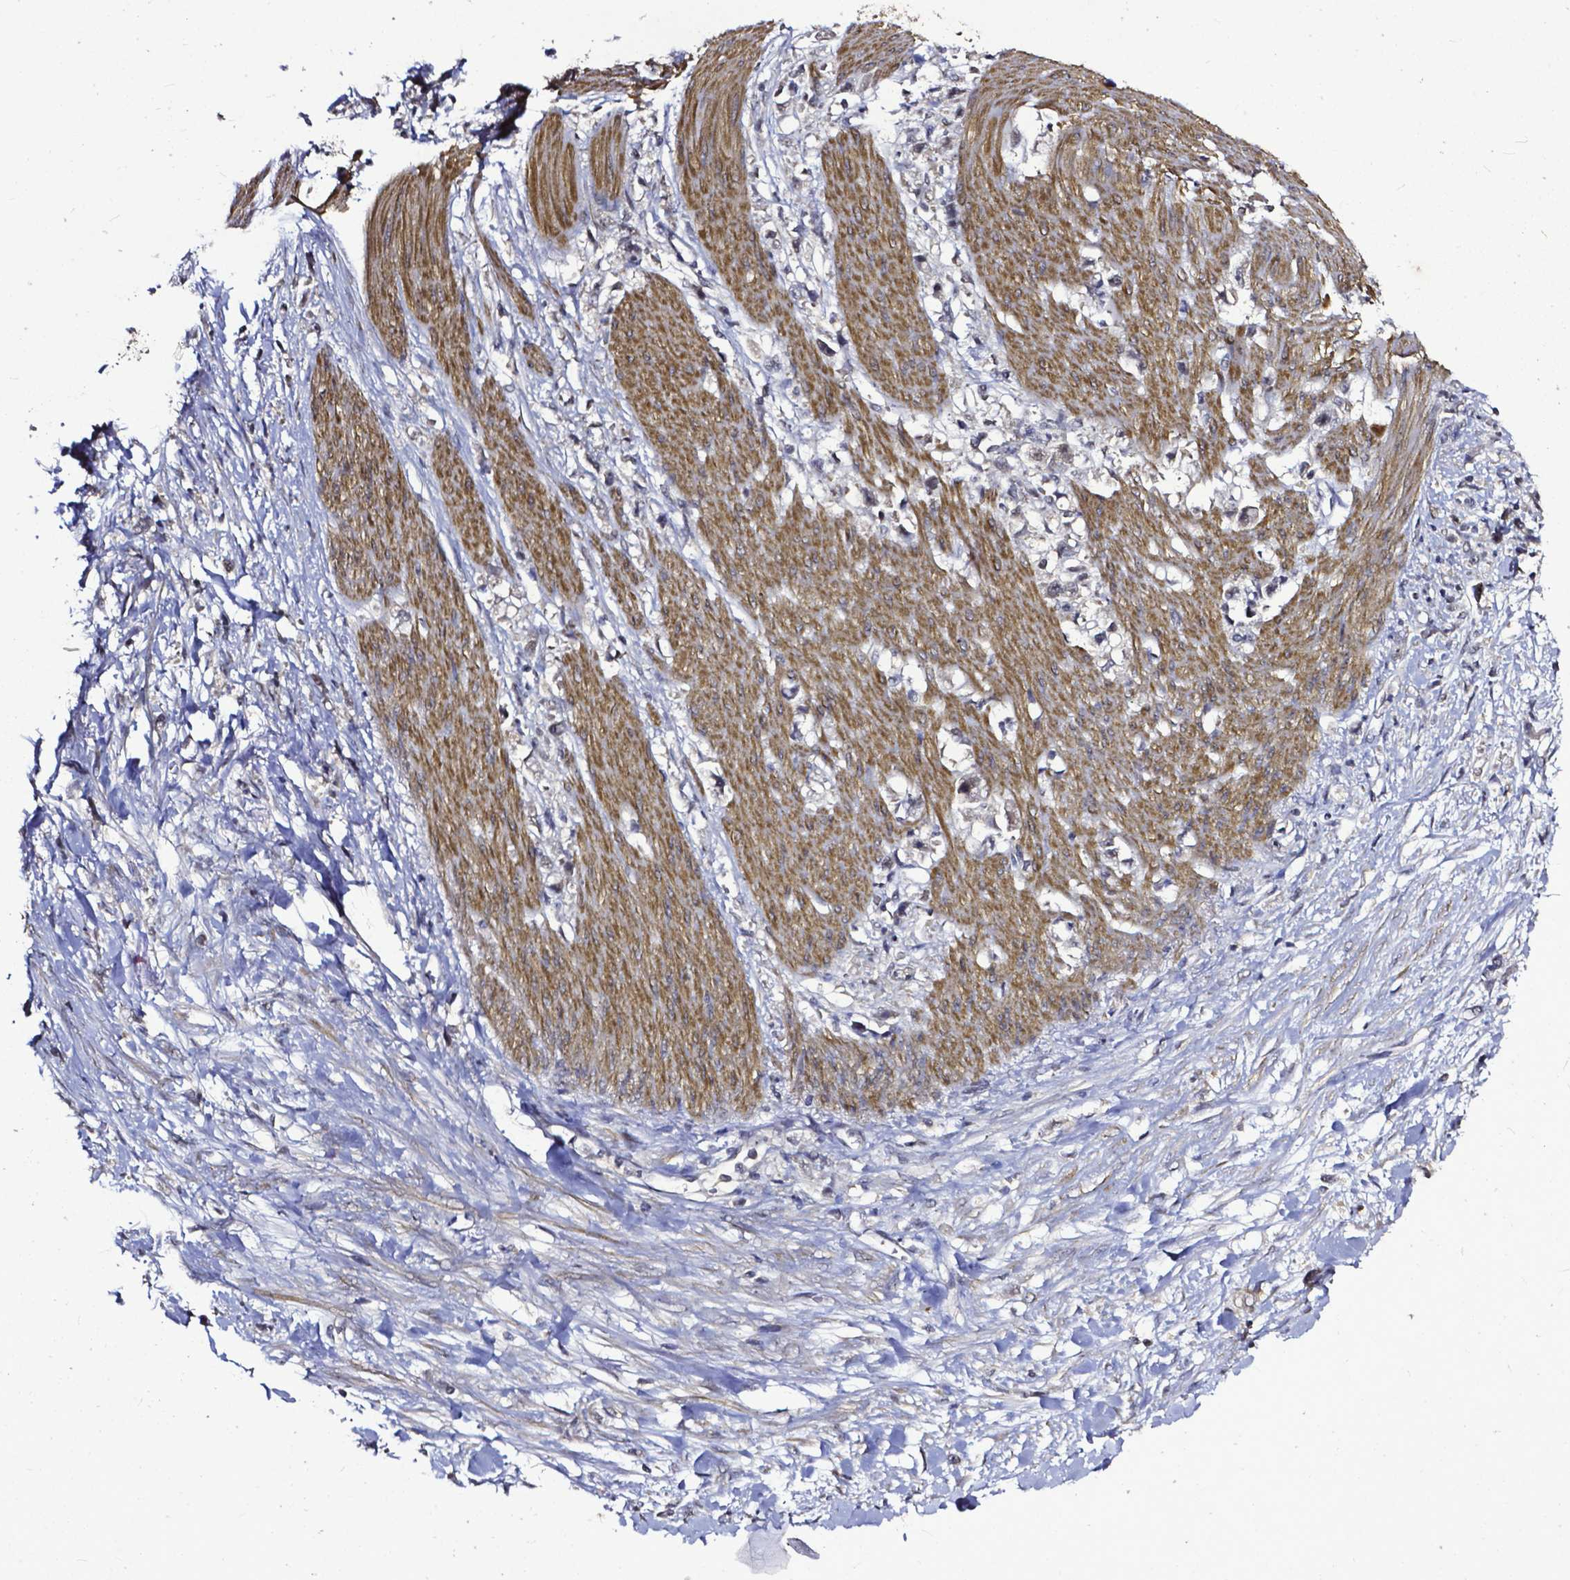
{"staining": {"intensity": "negative", "quantity": "none", "location": "none"}, "tissue": "stomach cancer", "cell_type": "Tumor cells", "image_type": "cancer", "snomed": [{"axis": "morphology", "description": "Adenocarcinoma, NOS"}, {"axis": "topography", "description": "Stomach"}], "caption": "Protein analysis of stomach cancer displays no significant positivity in tumor cells.", "gene": "OTUB1", "patient": {"sex": "female", "age": 59}}